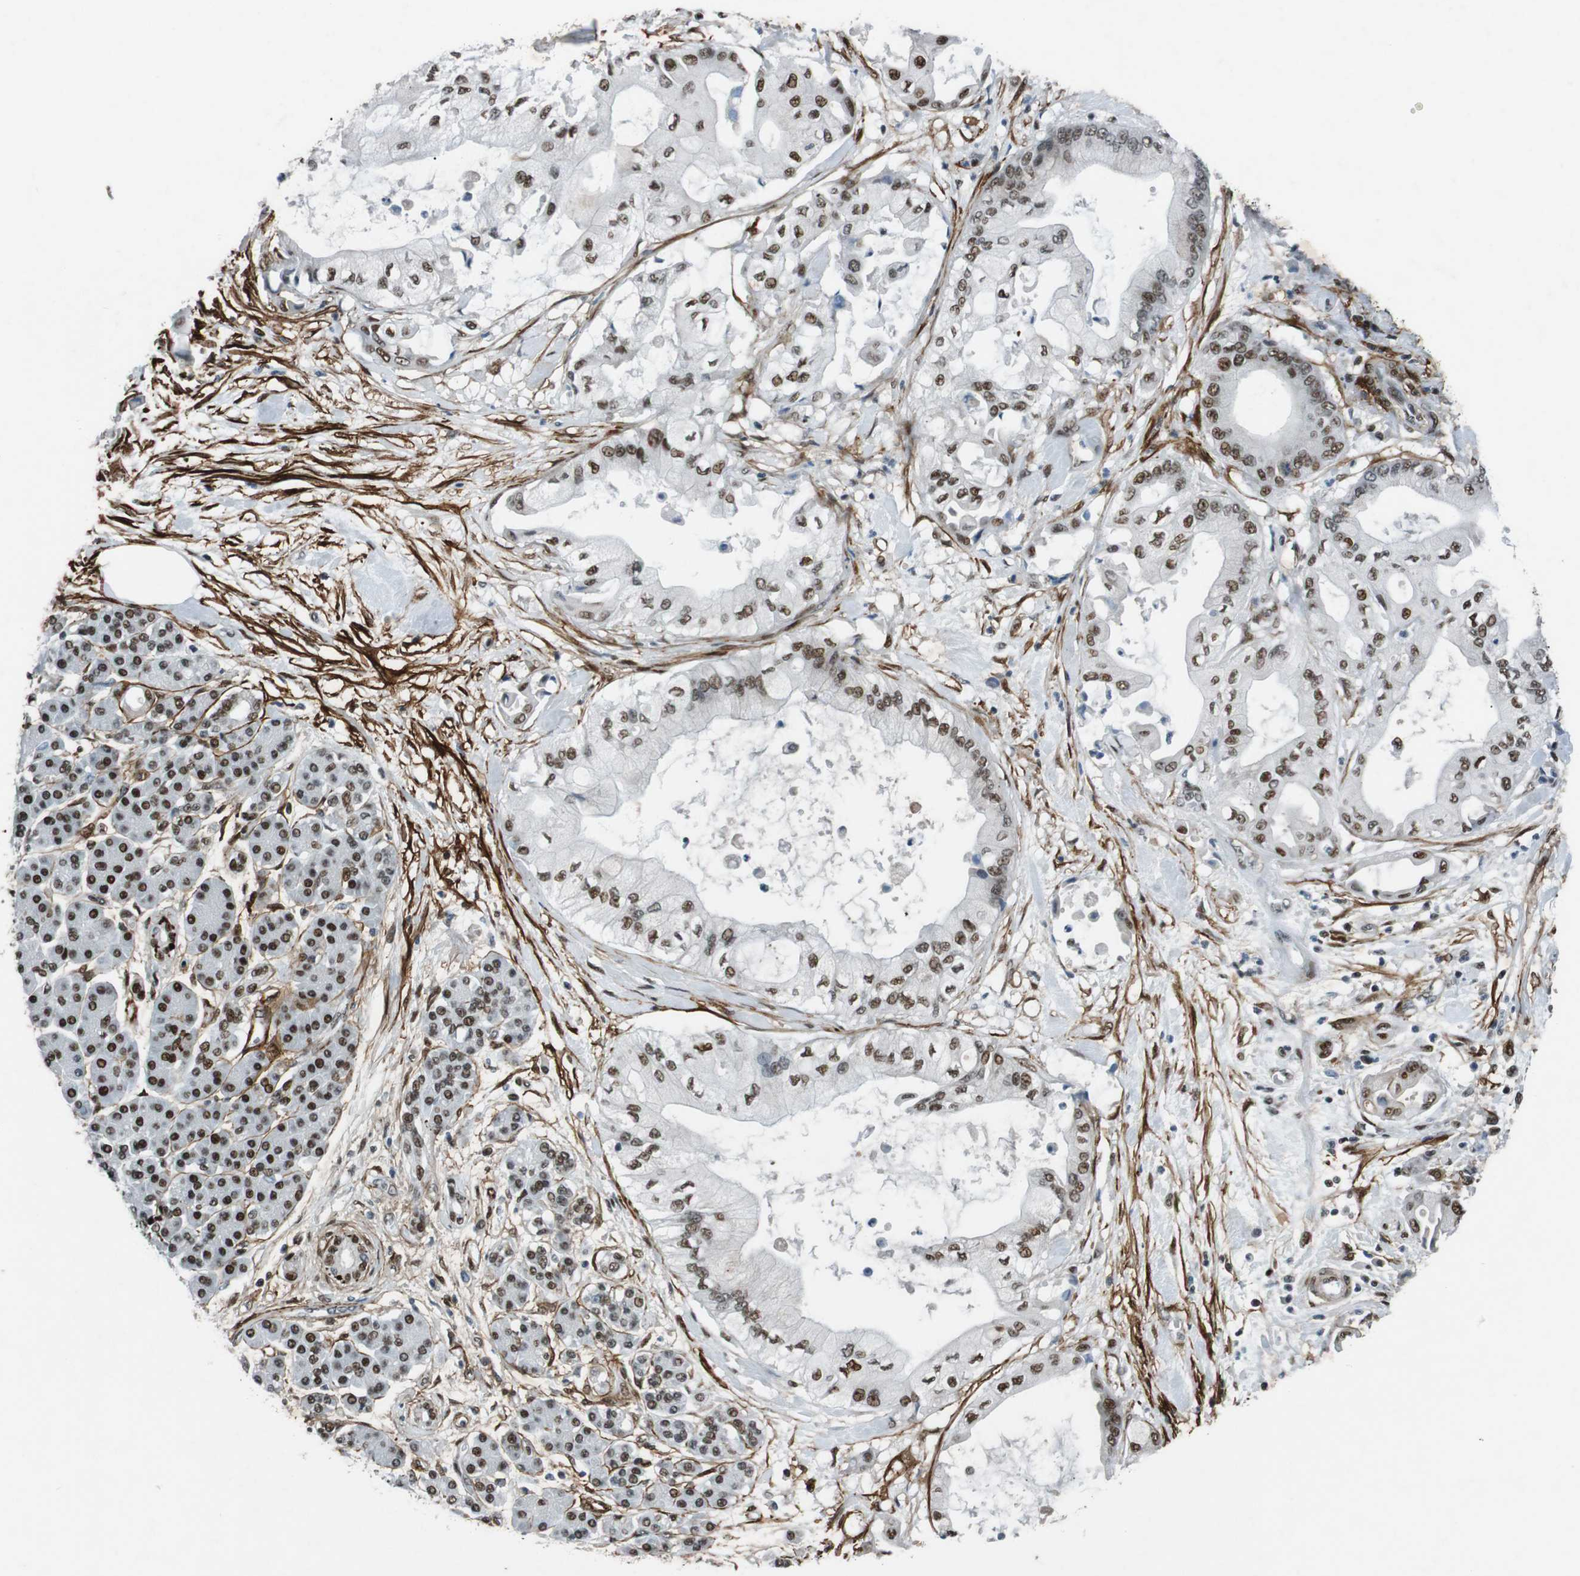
{"staining": {"intensity": "moderate", "quantity": ">75%", "location": "nuclear"}, "tissue": "pancreatic cancer", "cell_type": "Tumor cells", "image_type": "cancer", "snomed": [{"axis": "morphology", "description": "Adenocarcinoma, NOS"}, {"axis": "morphology", "description": "Adenocarcinoma, metastatic, NOS"}, {"axis": "topography", "description": "Lymph node"}, {"axis": "topography", "description": "Pancreas"}, {"axis": "topography", "description": "Duodenum"}], "caption": "Immunohistochemistry (IHC) (DAB) staining of adenocarcinoma (pancreatic) displays moderate nuclear protein staining in about >75% of tumor cells.", "gene": "HEXIM1", "patient": {"sex": "female", "age": 64}}